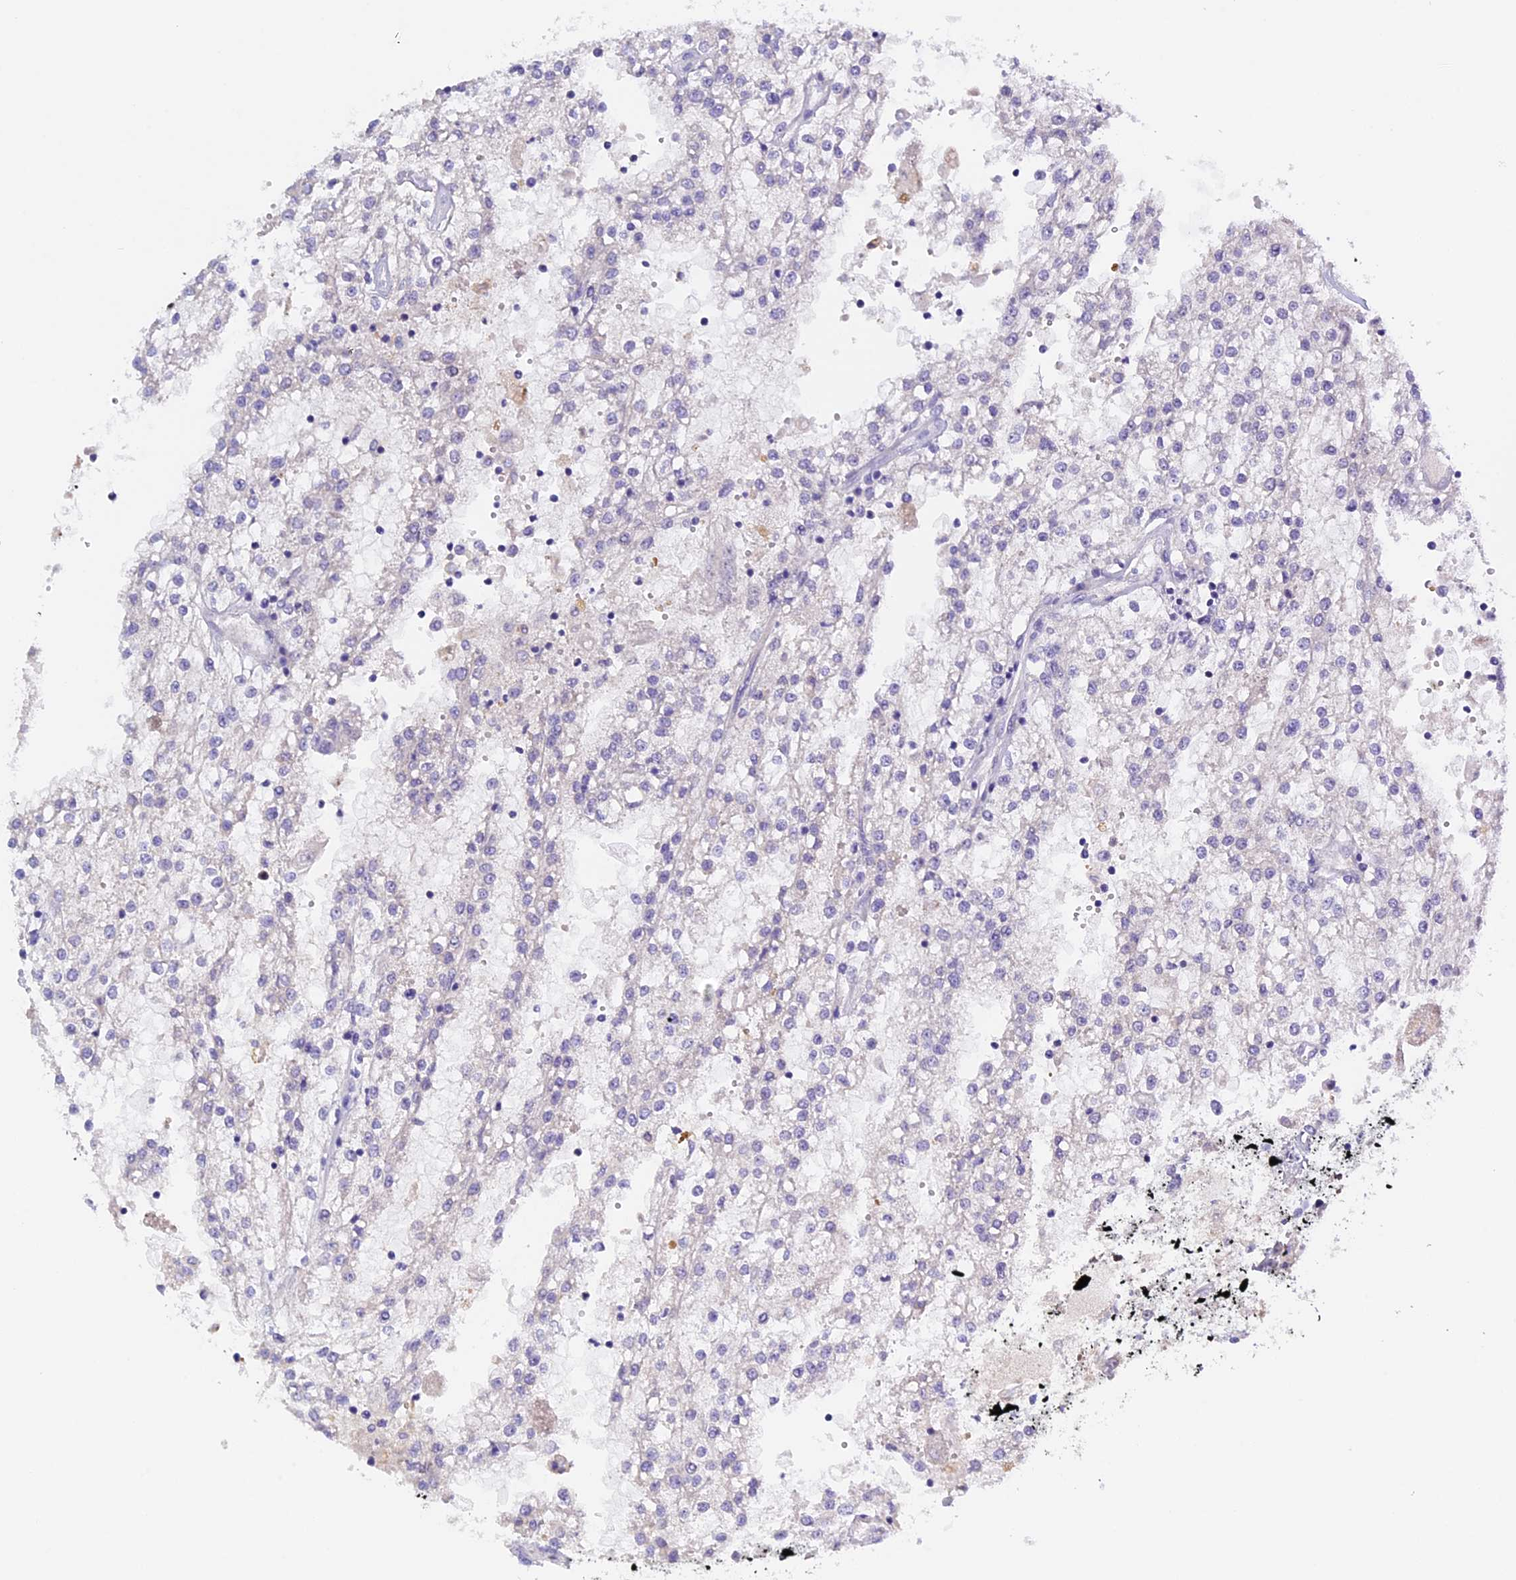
{"staining": {"intensity": "negative", "quantity": "none", "location": "none"}, "tissue": "renal cancer", "cell_type": "Tumor cells", "image_type": "cancer", "snomed": [{"axis": "morphology", "description": "Adenocarcinoma, NOS"}, {"axis": "topography", "description": "Kidney"}], "caption": "Tumor cells show no significant staining in adenocarcinoma (renal). The staining was performed using DAB (3,3'-diaminobenzidine) to visualize the protein expression in brown, while the nuclei were stained in blue with hematoxylin (Magnification: 20x).", "gene": "RTTN", "patient": {"sex": "female", "age": 52}}